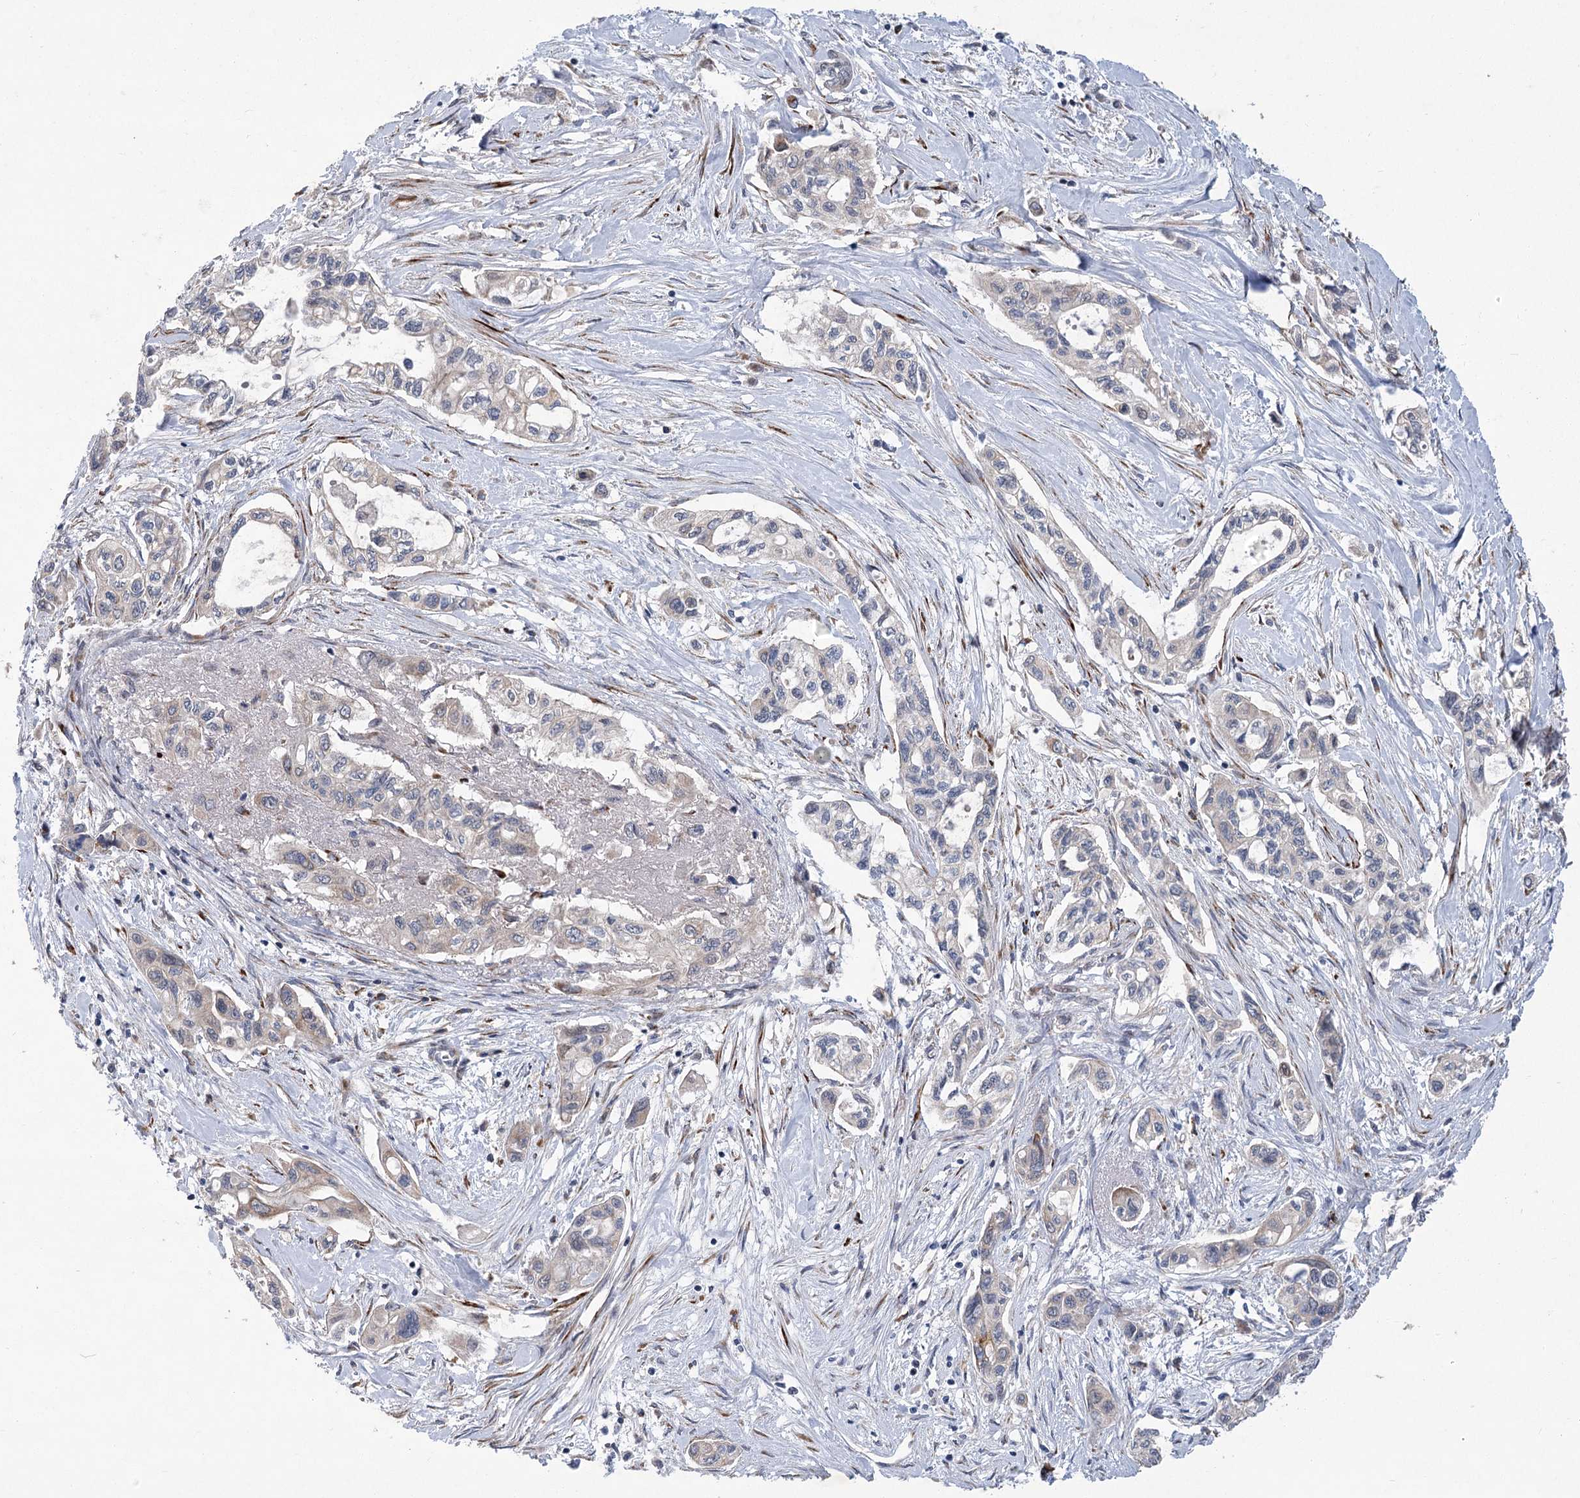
{"staining": {"intensity": "weak", "quantity": "25%-75%", "location": "cytoplasmic/membranous"}, "tissue": "pancreatic cancer", "cell_type": "Tumor cells", "image_type": "cancer", "snomed": [{"axis": "morphology", "description": "Adenocarcinoma, NOS"}, {"axis": "topography", "description": "Pancreas"}], "caption": "Pancreatic cancer (adenocarcinoma) tissue shows weak cytoplasmic/membranous positivity in about 25%-75% of tumor cells The protein of interest is shown in brown color, while the nuclei are stained blue.", "gene": "GCNT4", "patient": {"sex": "male", "age": 75}}